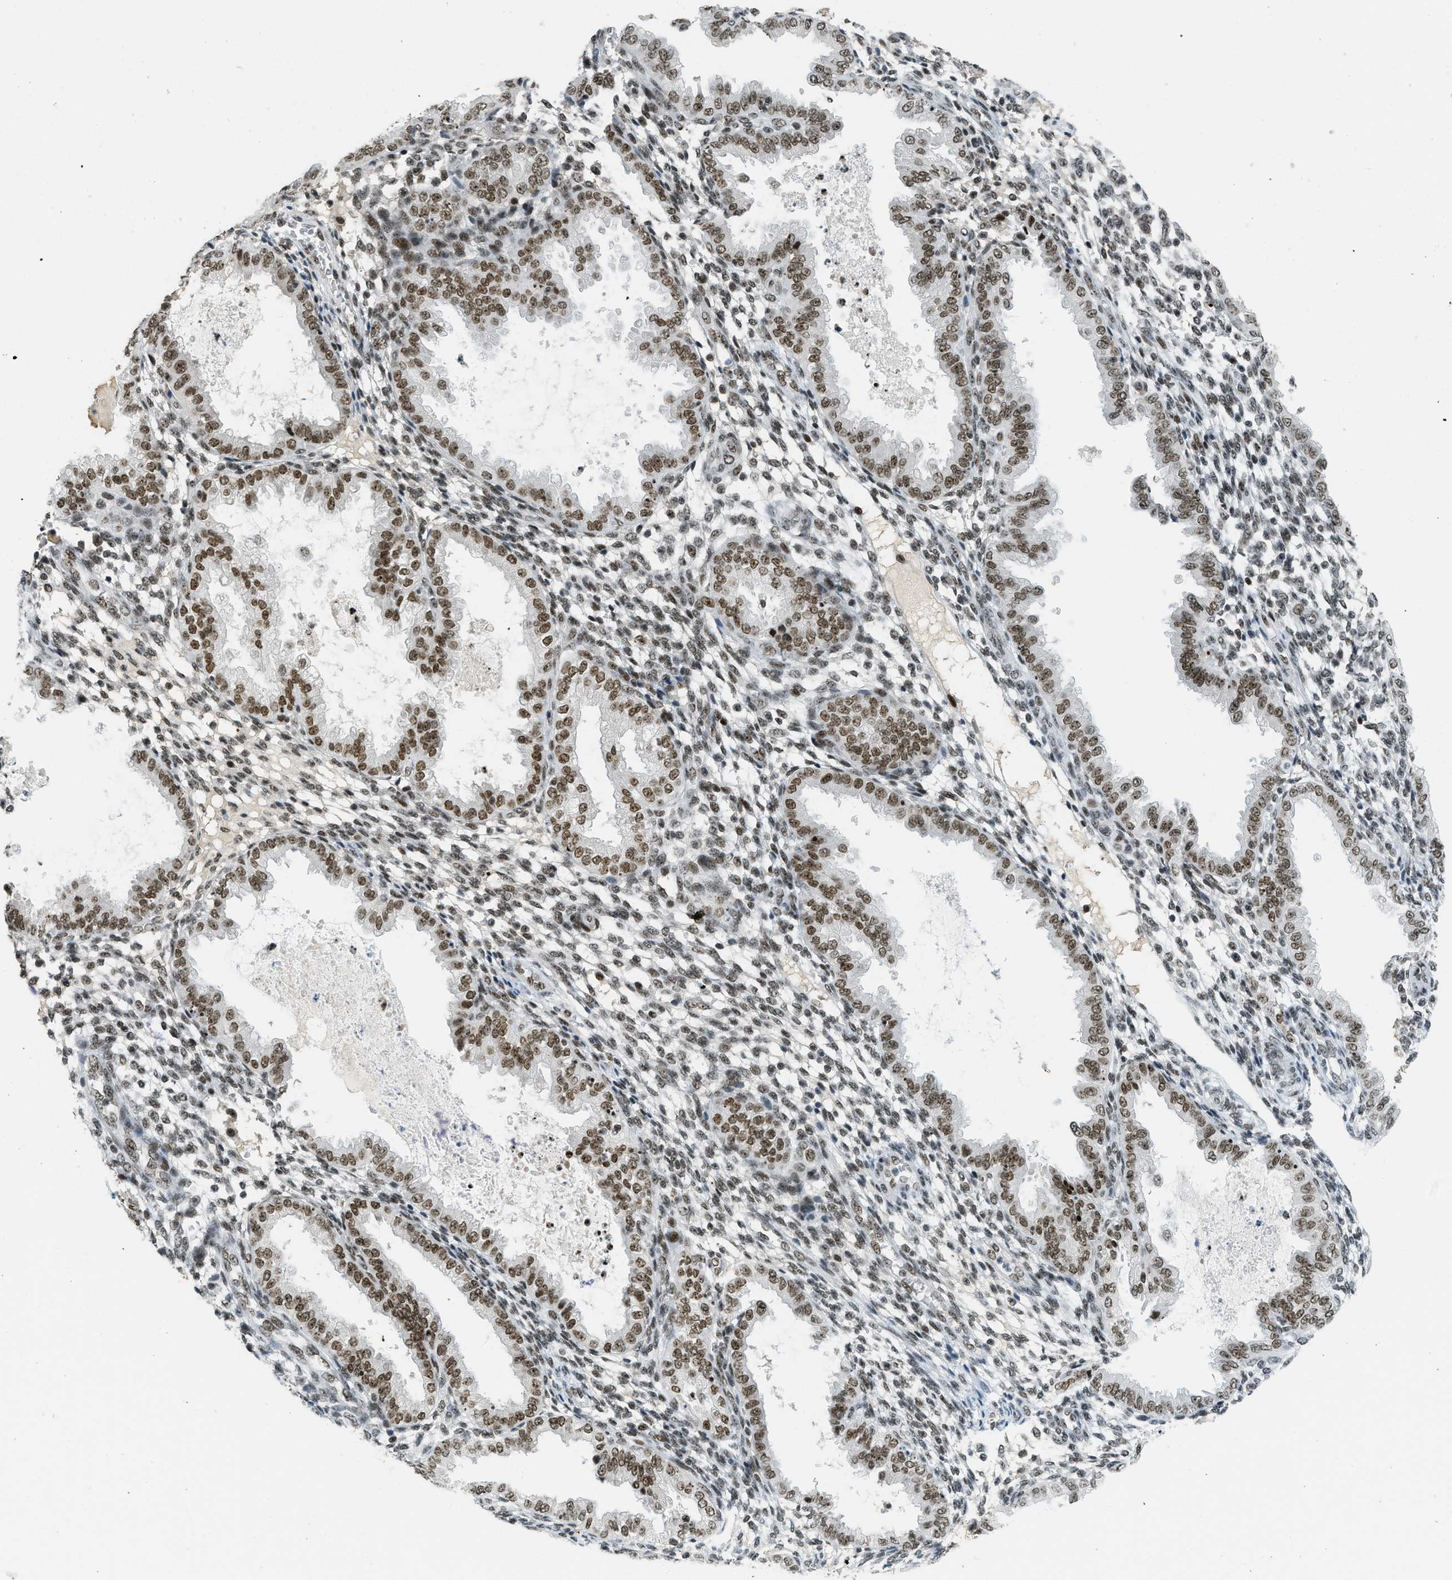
{"staining": {"intensity": "weak", "quantity": "25%-75%", "location": "nuclear"}, "tissue": "endometrium", "cell_type": "Cells in endometrial stroma", "image_type": "normal", "snomed": [{"axis": "morphology", "description": "Normal tissue, NOS"}, {"axis": "topography", "description": "Endometrium"}], "caption": "This is an image of immunohistochemistry (IHC) staining of benign endometrium, which shows weak staining in the nuclear of cells in endometrial stroma.", "gene": "URB1", "patient": {"sex": "female", "age": 33}}